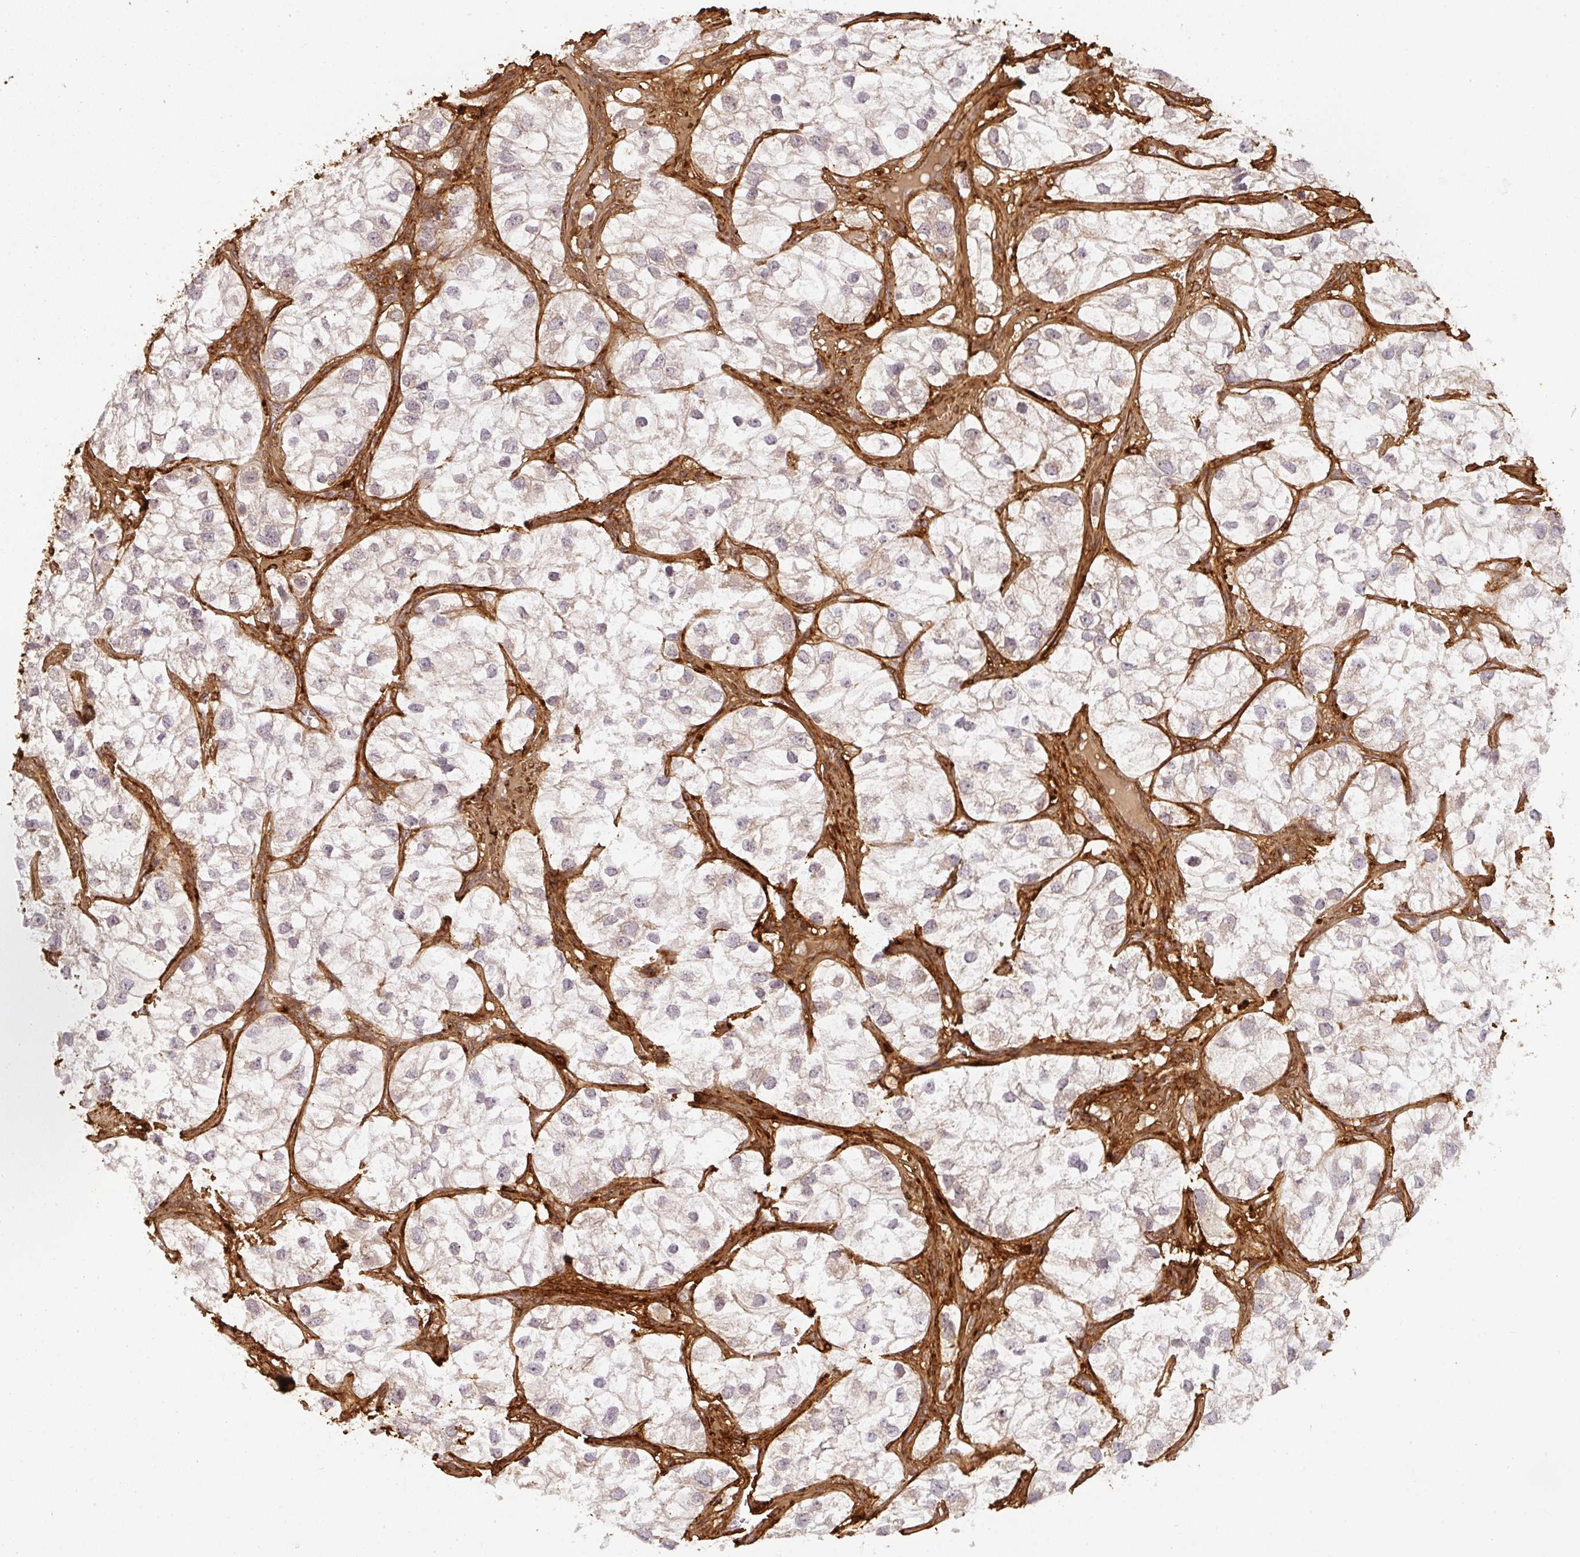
{"staining": {"intensity": "negative", "quantity": "none", "location": "none"}, "tissue": "renal cancer", "cell_type": "Tumor cells", "image_type": "cancer", "snomed": [{"axis": "morphology", "description": "Adenocarcinoma, NOS"}, {"axis": "topography", "description": "Kidney"}], "caption": "This is an immunohistochemistry histopathology image of human renal adenocarcinoma. There is no expression in tumor cells.", "gene": "COL3A1", "patient": {"sex": "male", "age": 59}}